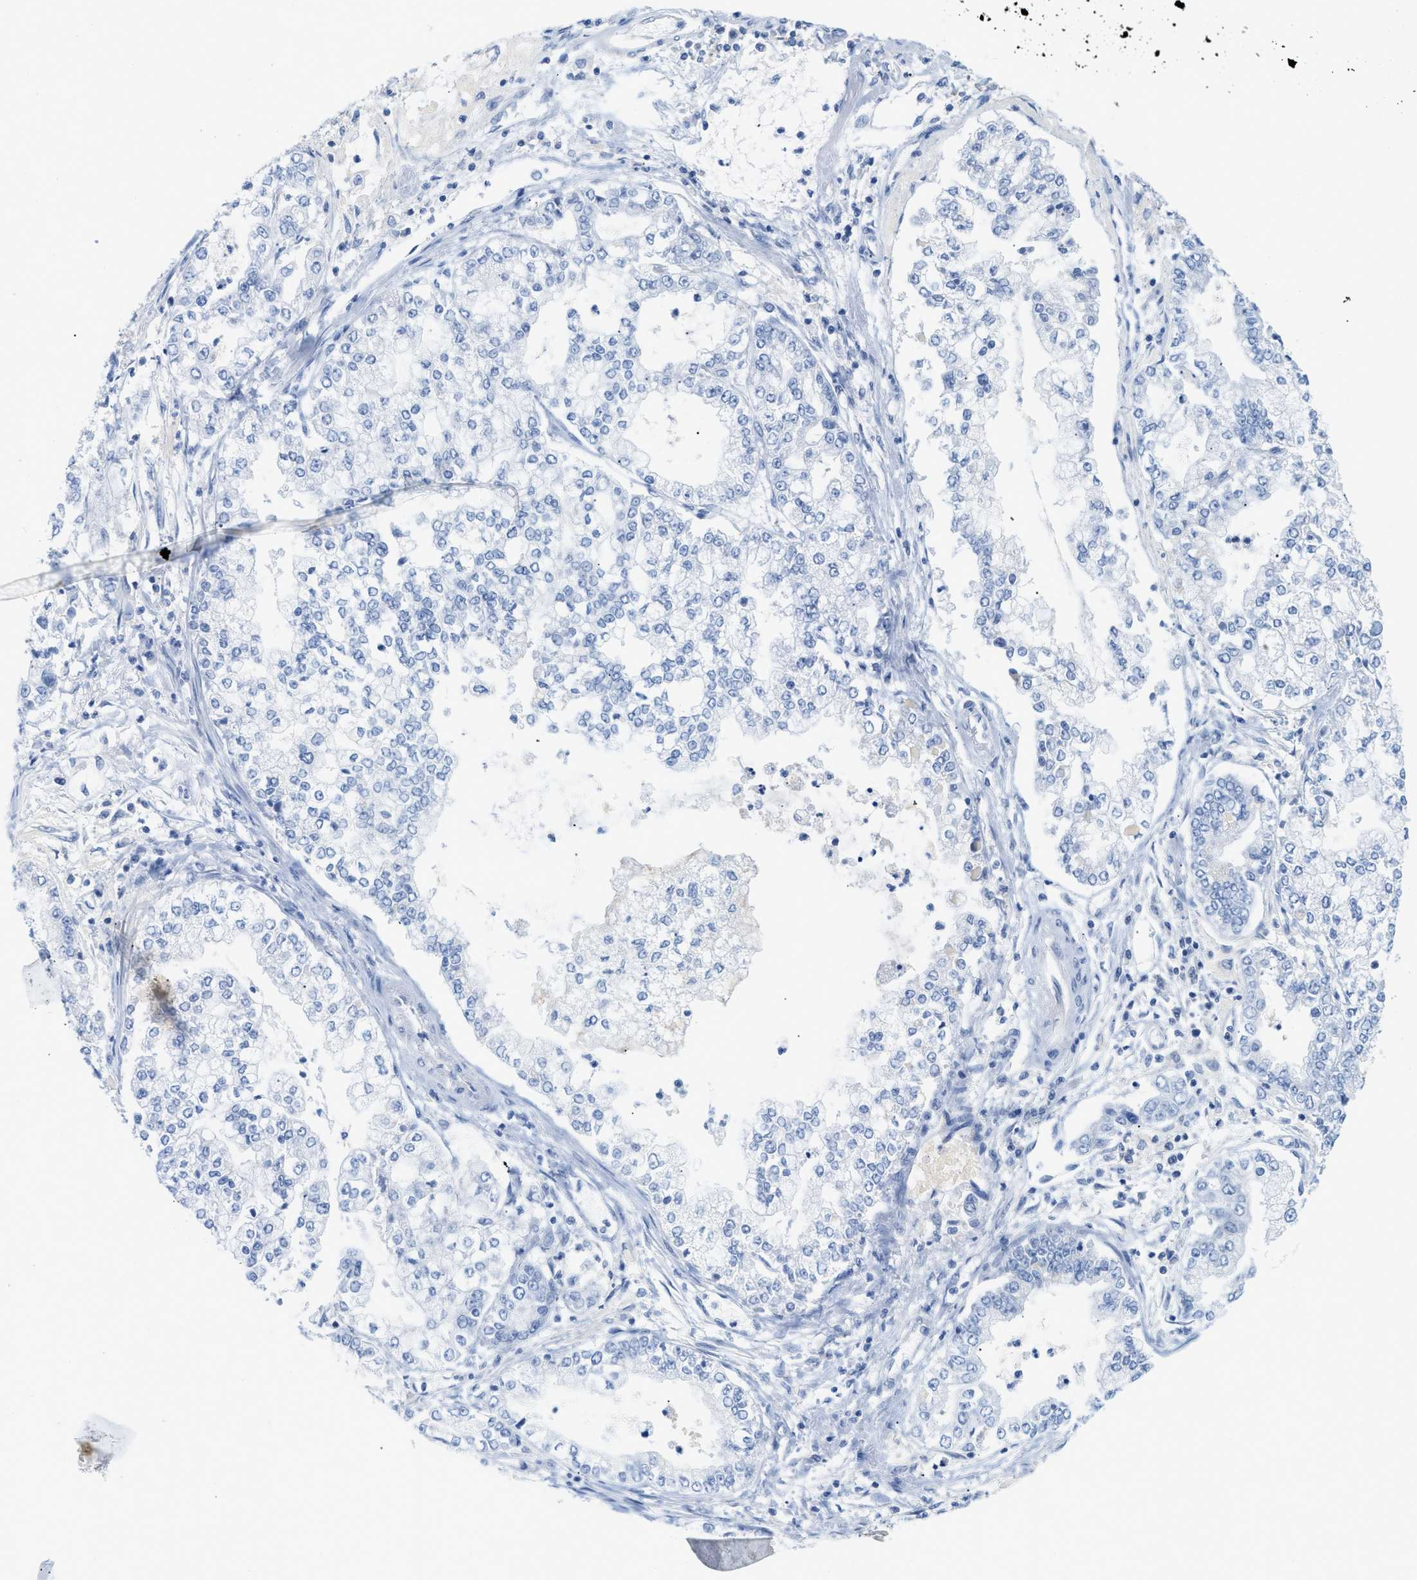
{"staining": {"intensity": "negative", "quantity": "none", "location": "none"}, "tissue": "stomach cancer", "cell_type": "Tumor cells", "image_type": "cancer", "snomed": [{"axis": "morphology", "description": "Adenocarcinoma, NOS"}, {"axis": "topography", "description": "Stomach"}], "caption": "DAB immunohistochemical staining of stomach cancer (adenocarcinoma) shows no significant positivity in tumor cells. Brightfield microscopy of immunohistochemistry stained with DAB (3,3'-diaminobenzidine) (brown) and hematoxylin (blue), captured at high magnification.", "gene": "PAPPA", "patient": {"sex": "male", "age": 76}}